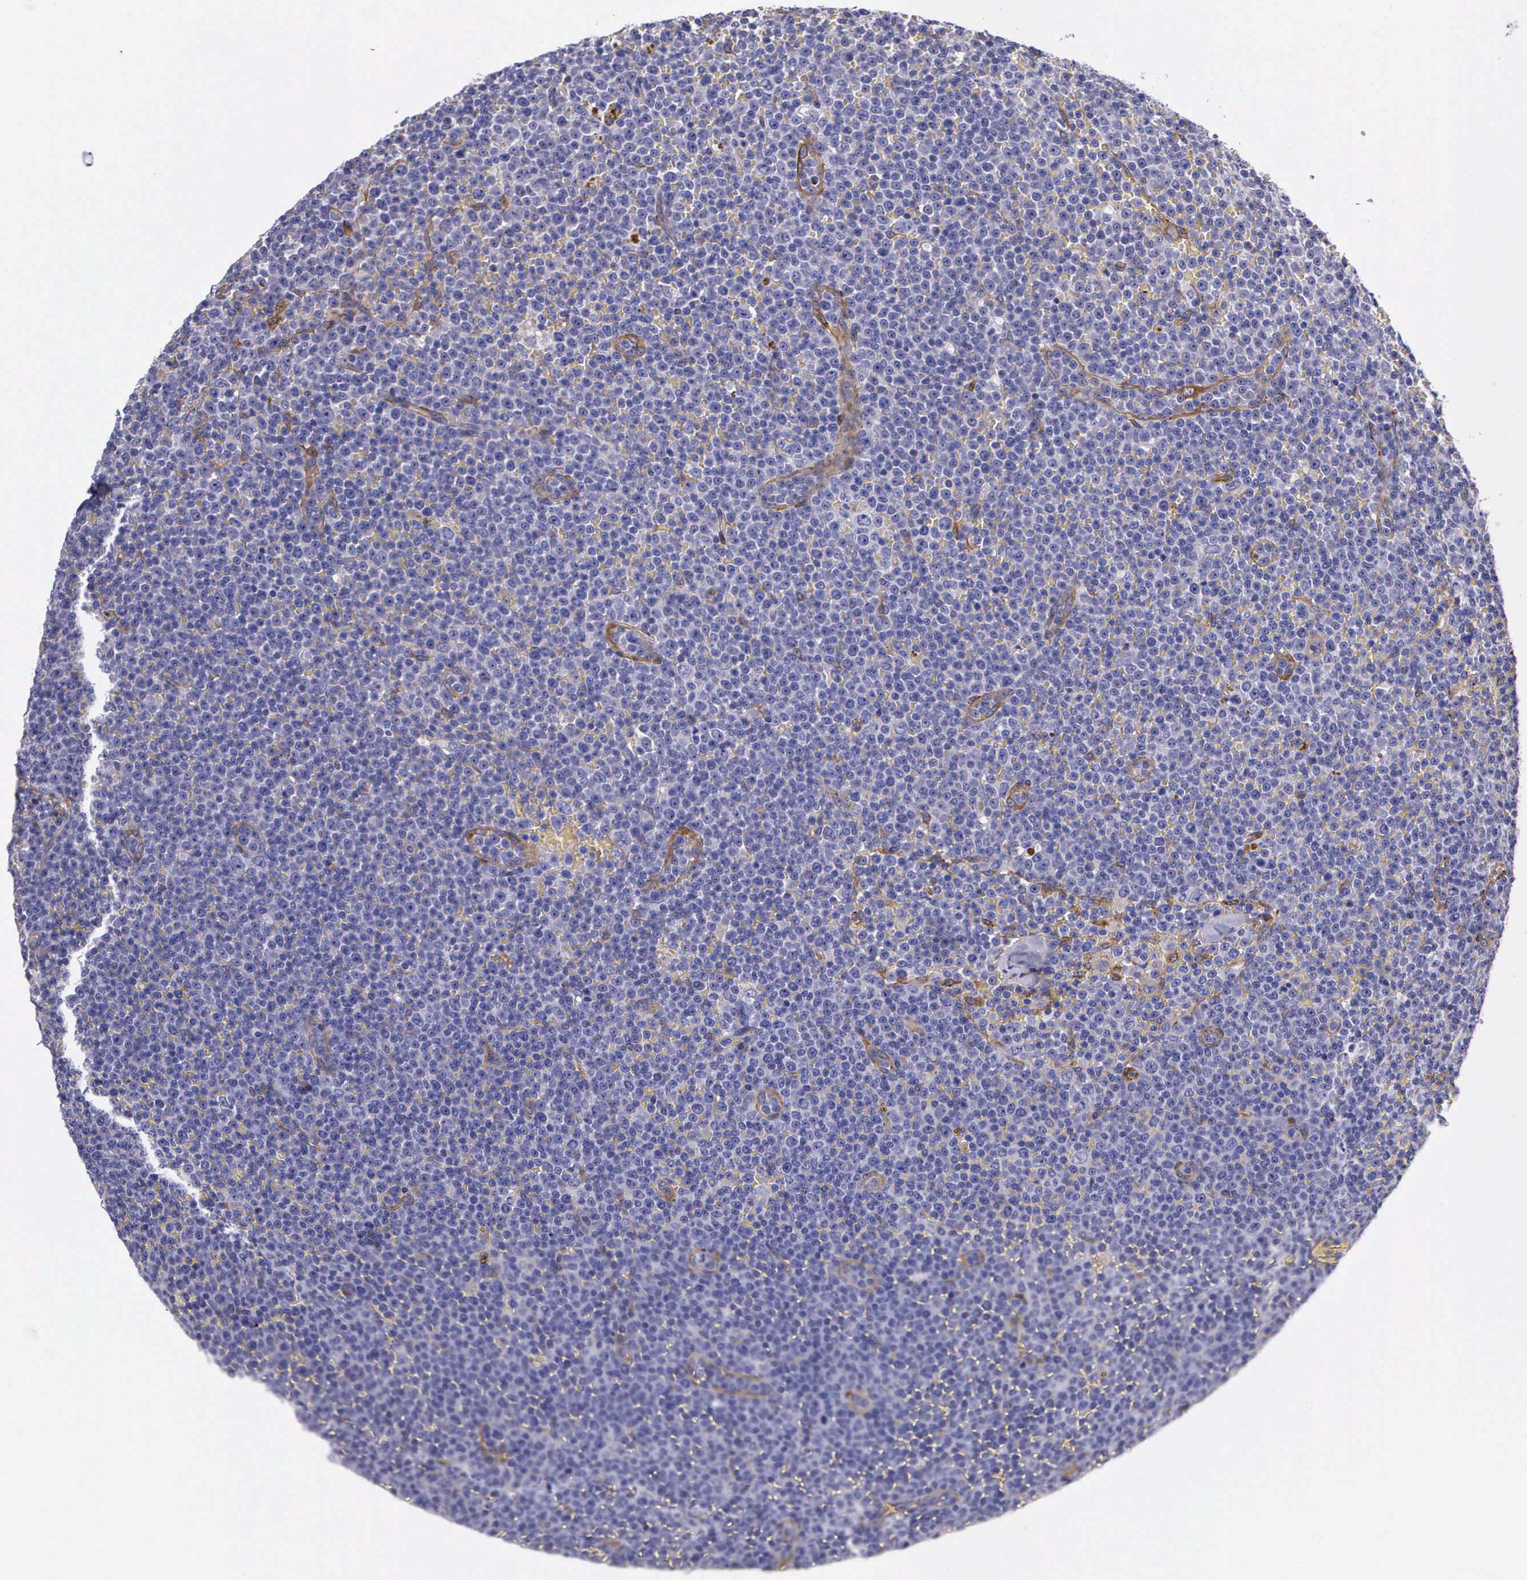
{"staining": {"intensity": "negative", "quantity": "none", "location": "none"}, "tissue": "lymphoma", "cell_type": "Tumor cells", "image_type": "cancer", "snomed": [{"axis": "morphology", "description": "Malignant lymphoma, non-Hodgkin's type, Low grade"}, {"axis": "topography", "description": "Lymph node"}], "caption": "Protein analysis of lymphoma exhibits no significant positivity in tumor cells.", "gene": "BCAR1", "patient": {"sex": "male", "age": 50}}